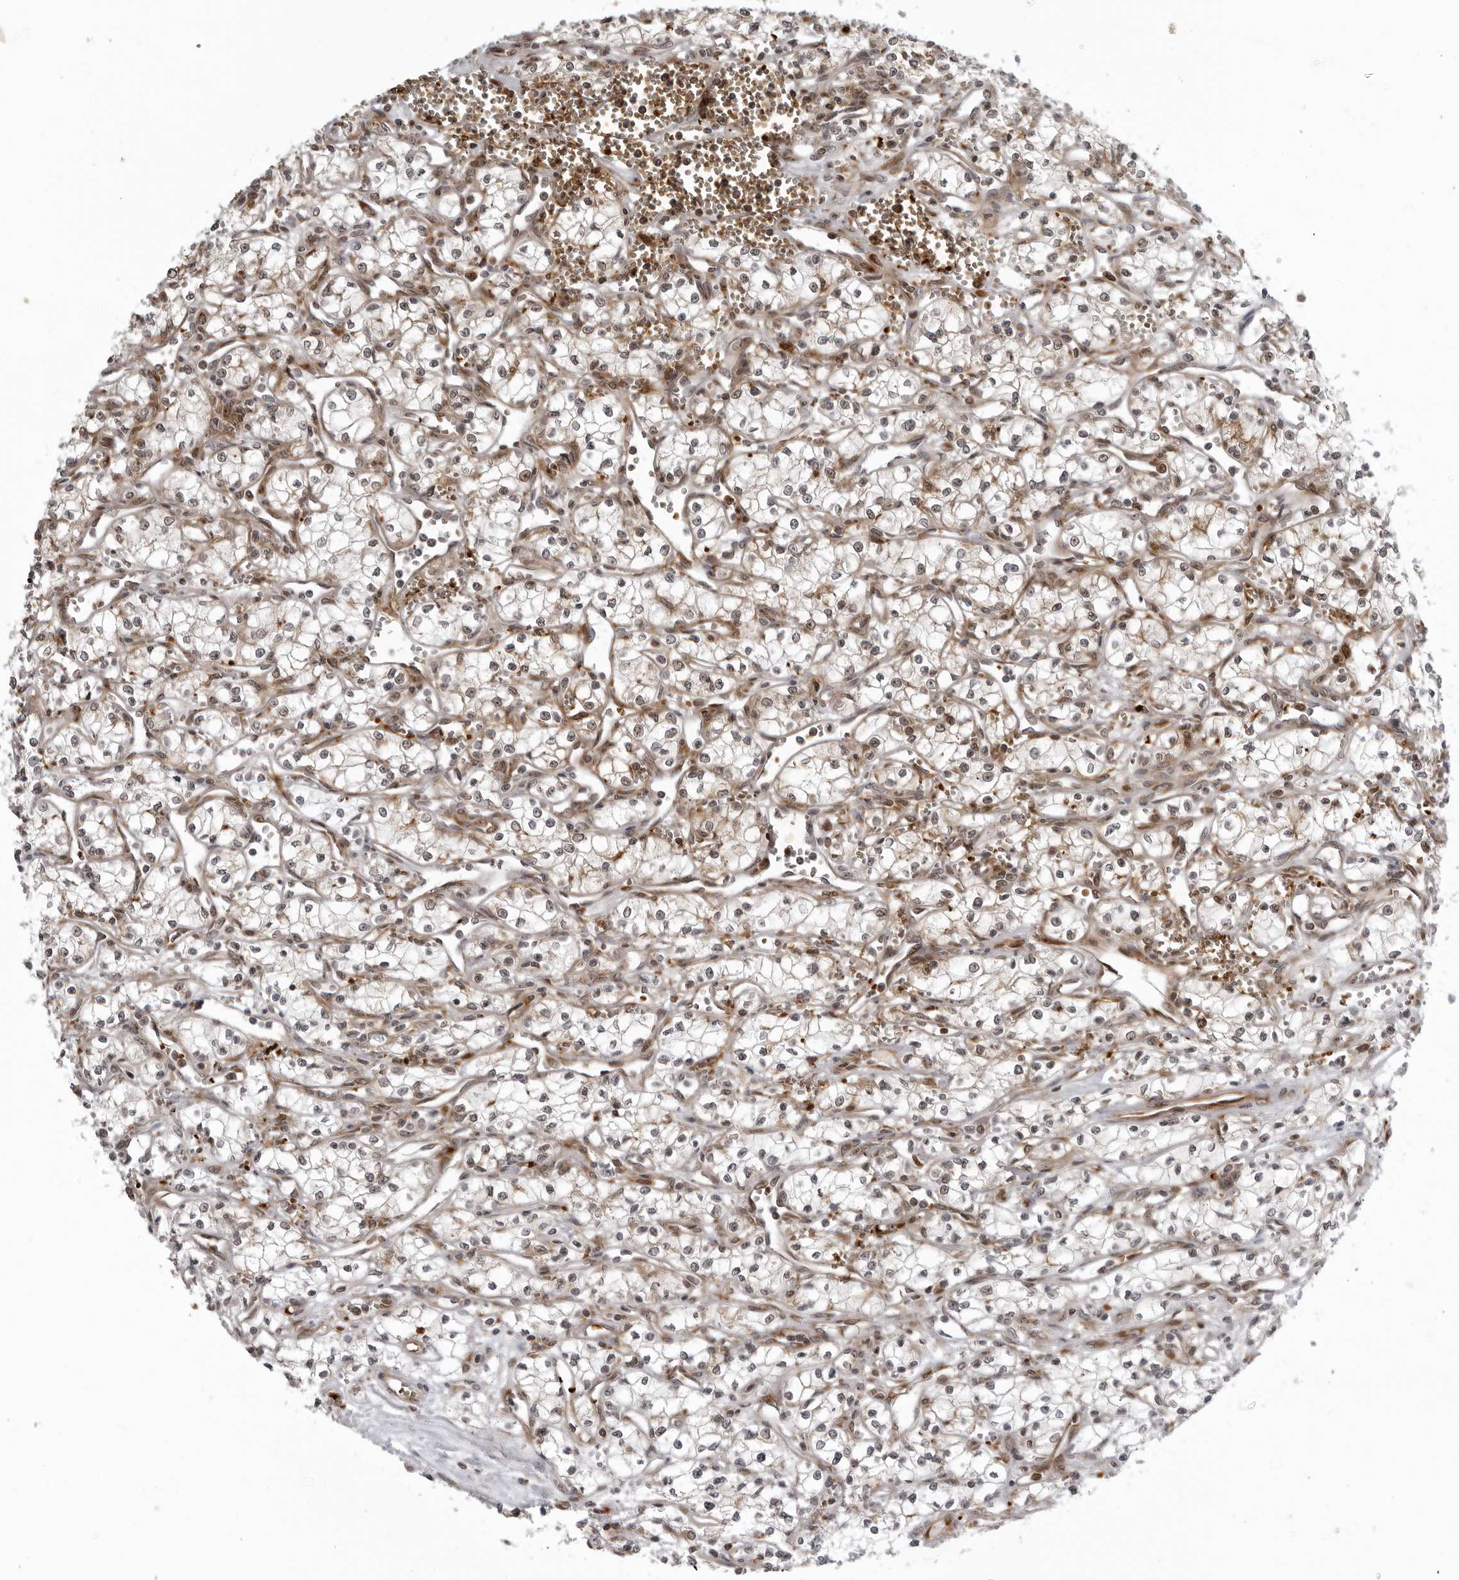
{"staining": {"intensity": "moderate", "quantity": ">75%", "location": "cytoplasmic/membranous"}, "tissue": "renal cancer", "cell_type": "Tumor cells", "image_type": "cancer", "snomed": [{"axis": "morphology", "description": "Adenocarcinoma, NOS"}, {"axis": "topography", "description": "Kidney"}], "caption": "Renal adenocarcinoma tissue demonstrates moderate cytoplasmic/membranous staining in approximately >75% of tumor cells, visualized by immunohistochemistry.", "gene": "THOP1", "patient": {"sex": "male", "age": 59}}